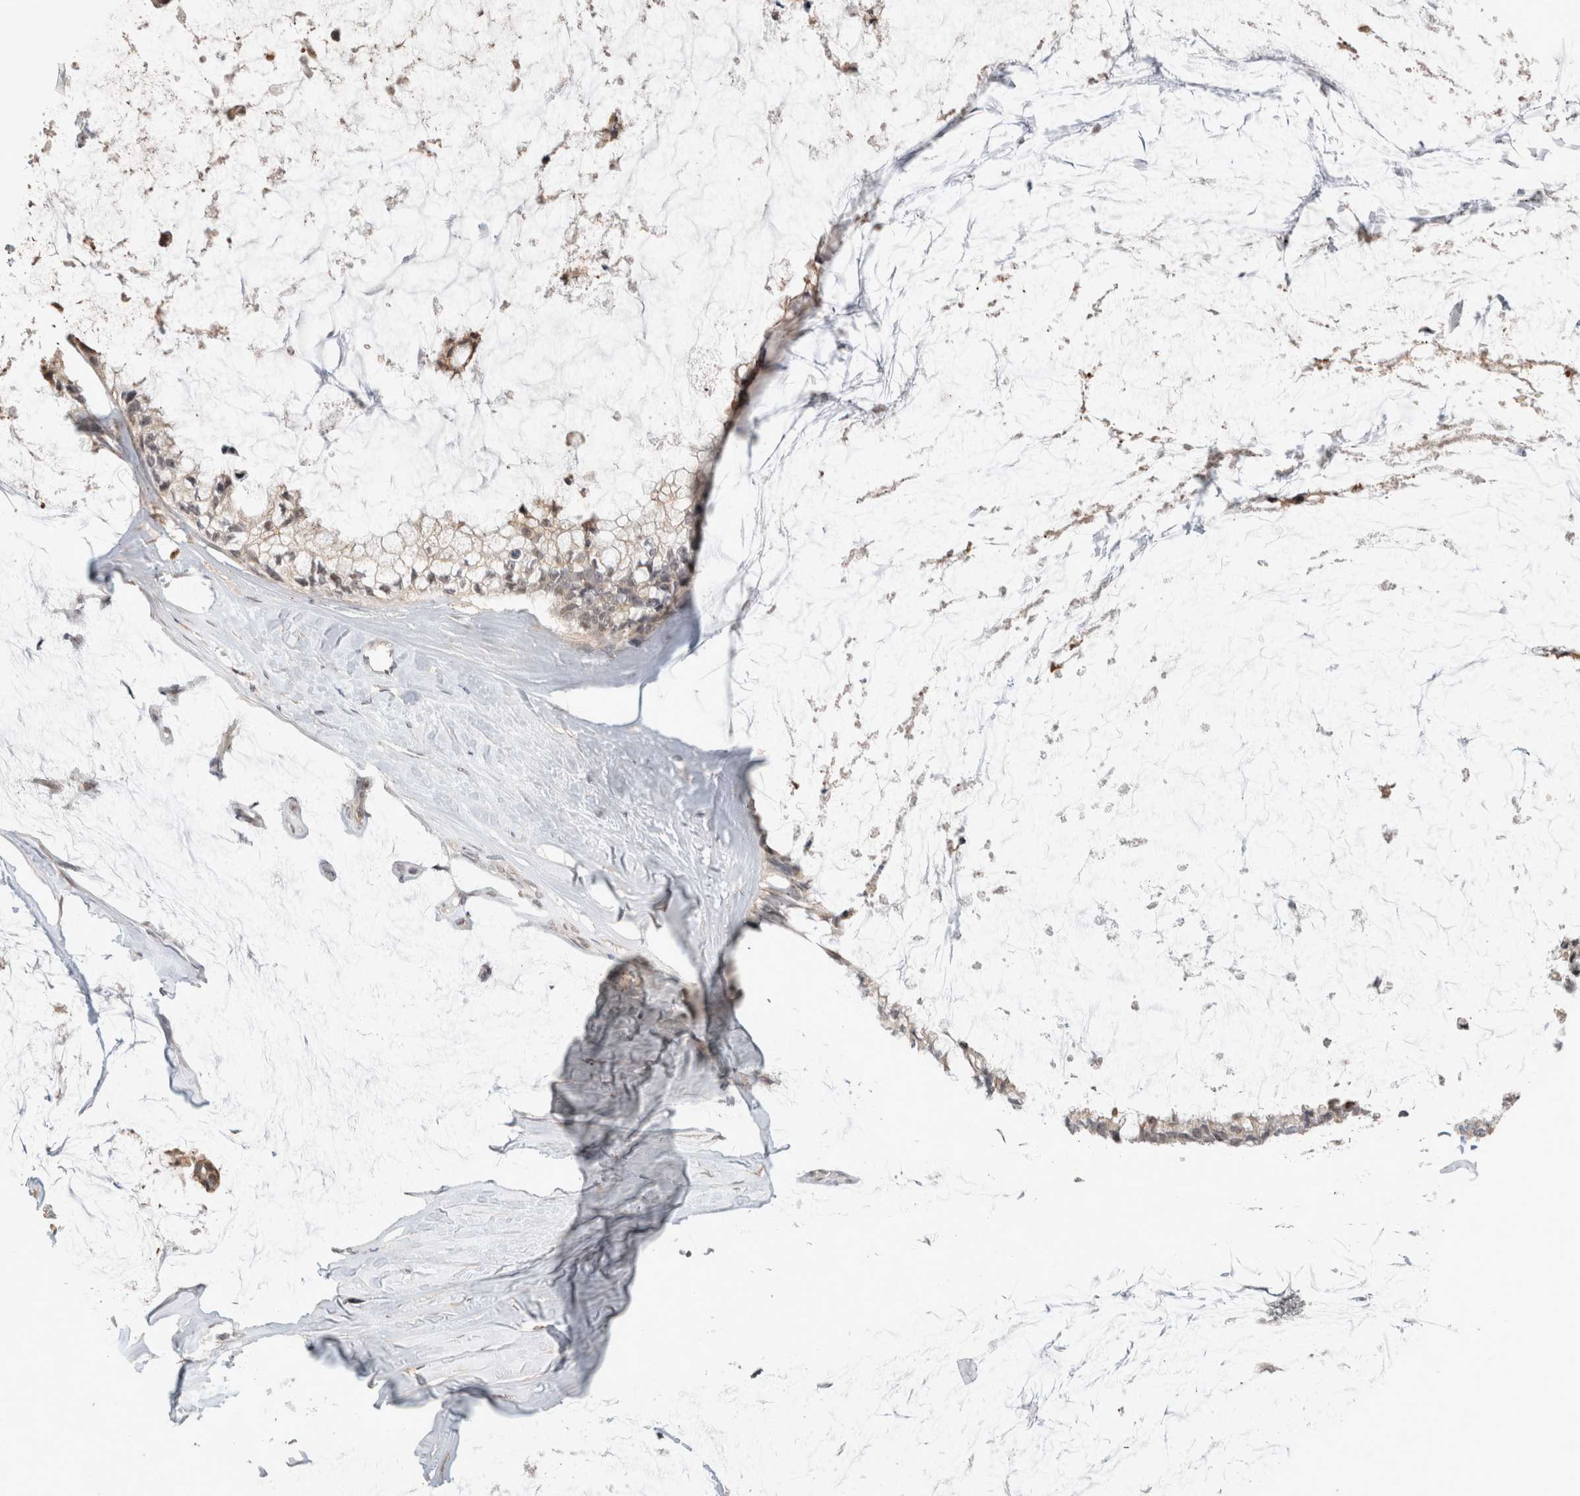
{"staining": {"intensity": "weak", "quantity": ">75%", "location": "cytoplasmic/membranous,nuclear"}, "tissue": "ovarian cancer", "cell_type": "Tumor cells", "image_type": "cancer", "snomed": [{"axis": "morphology", "description": "Cystadenocarcinoma, mucinous, NOS"}, {"axis": "topography", "description": "Ovary"}], "caption": "Immunohistochemical staining of human ovarian cancer reveals low levels of weak cytoplasmic/membranous and nuclear expression in about >75% of tumor cells.", "gene": "SYDE2", "patient": {"sex": "female", "age": 39}}